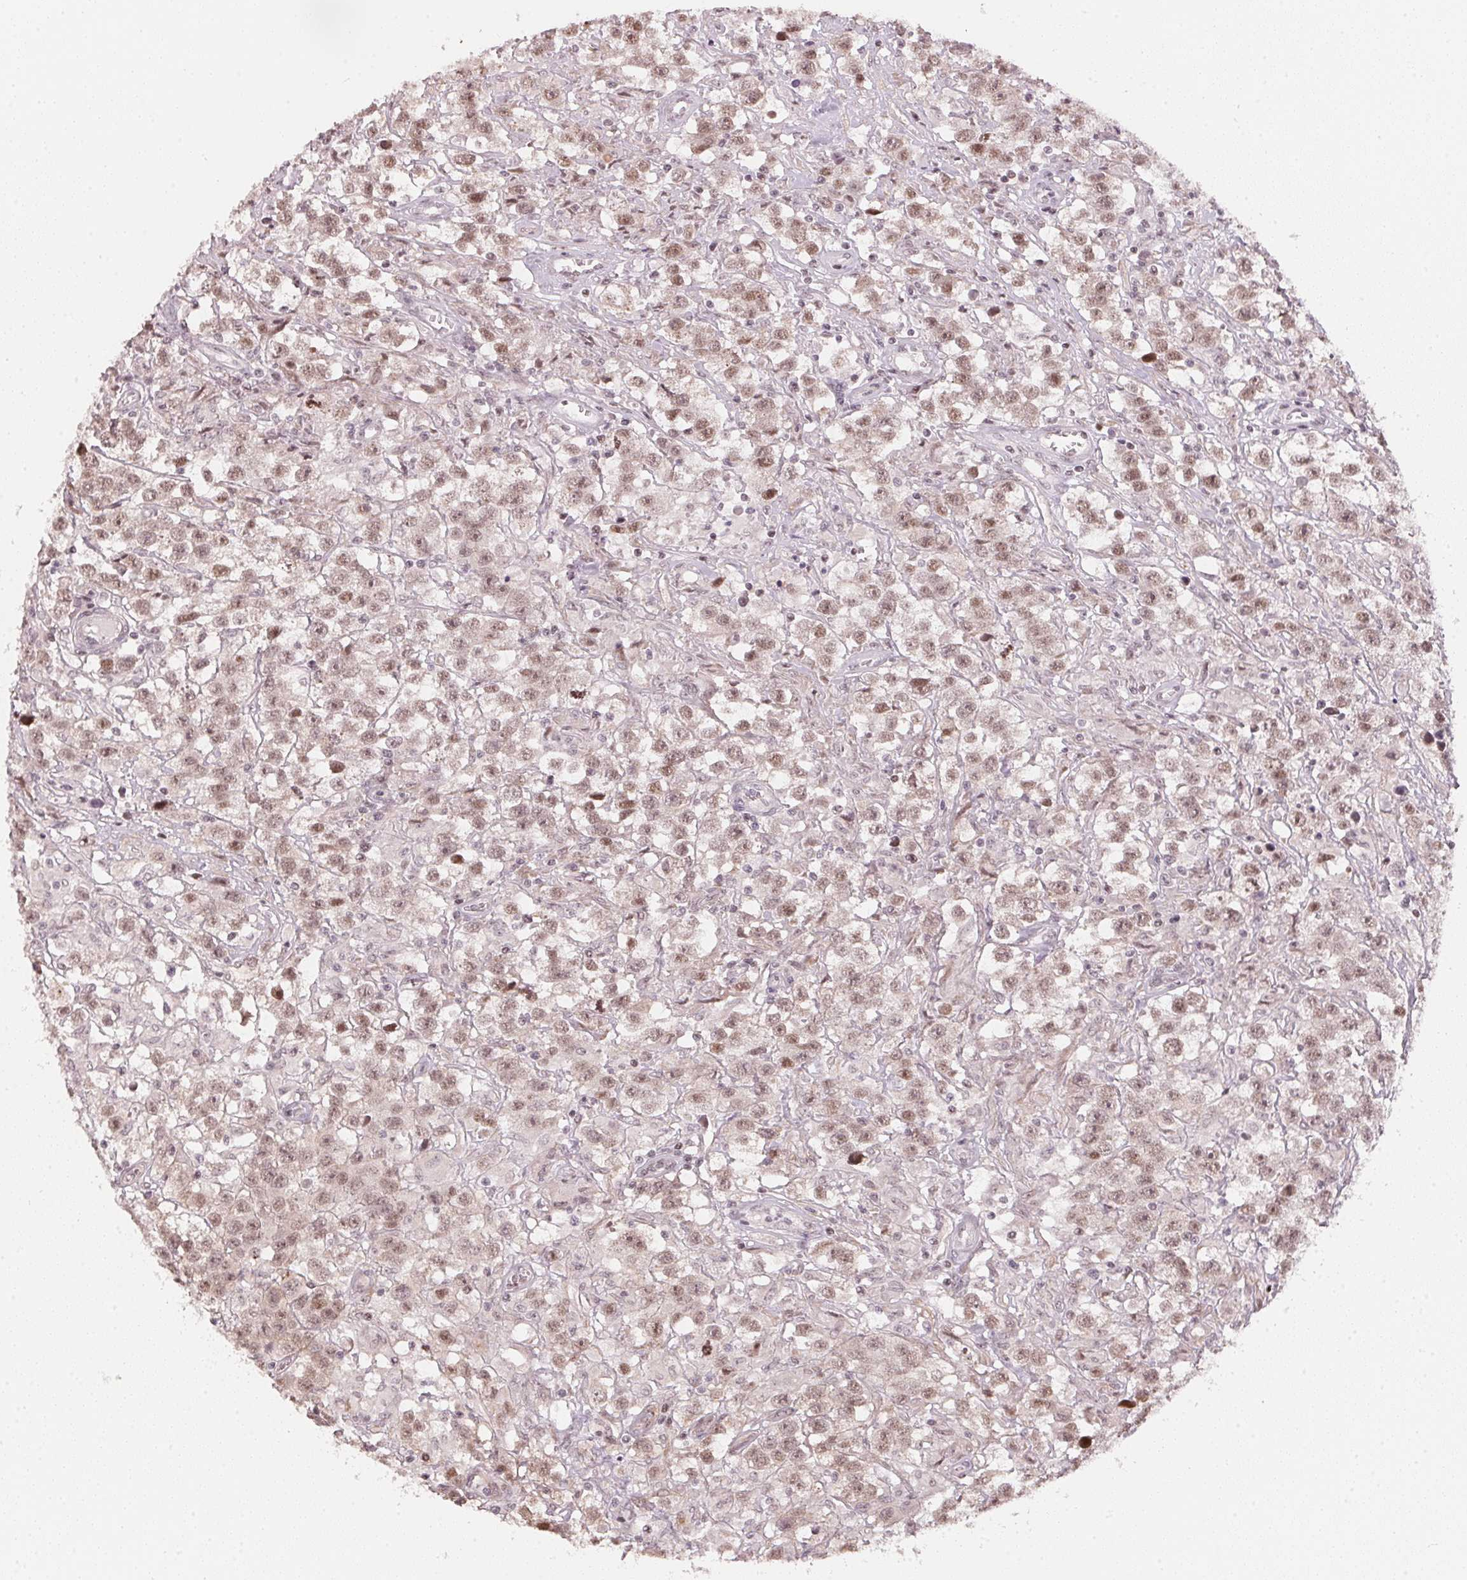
{"staining": {"intensity": "weak", "quantity": ">75%", "location": "nuclear"}, "tissue": "testis cancer", "cell_type": "Tumor cells", "image_type": "cancer", "snomed": [{"axis": "morphology", "description": "Seminoma, NOS"}, {"axis": "topography", "description": "Testis"}], "caption": "Immunohistochemistry (DAB) staining of testis cancer reveals weak nuclear protein positivity in about >75% of tumor cells.", "gene": "KAT6A", "patient": {"sex": "male", "age": 43}}